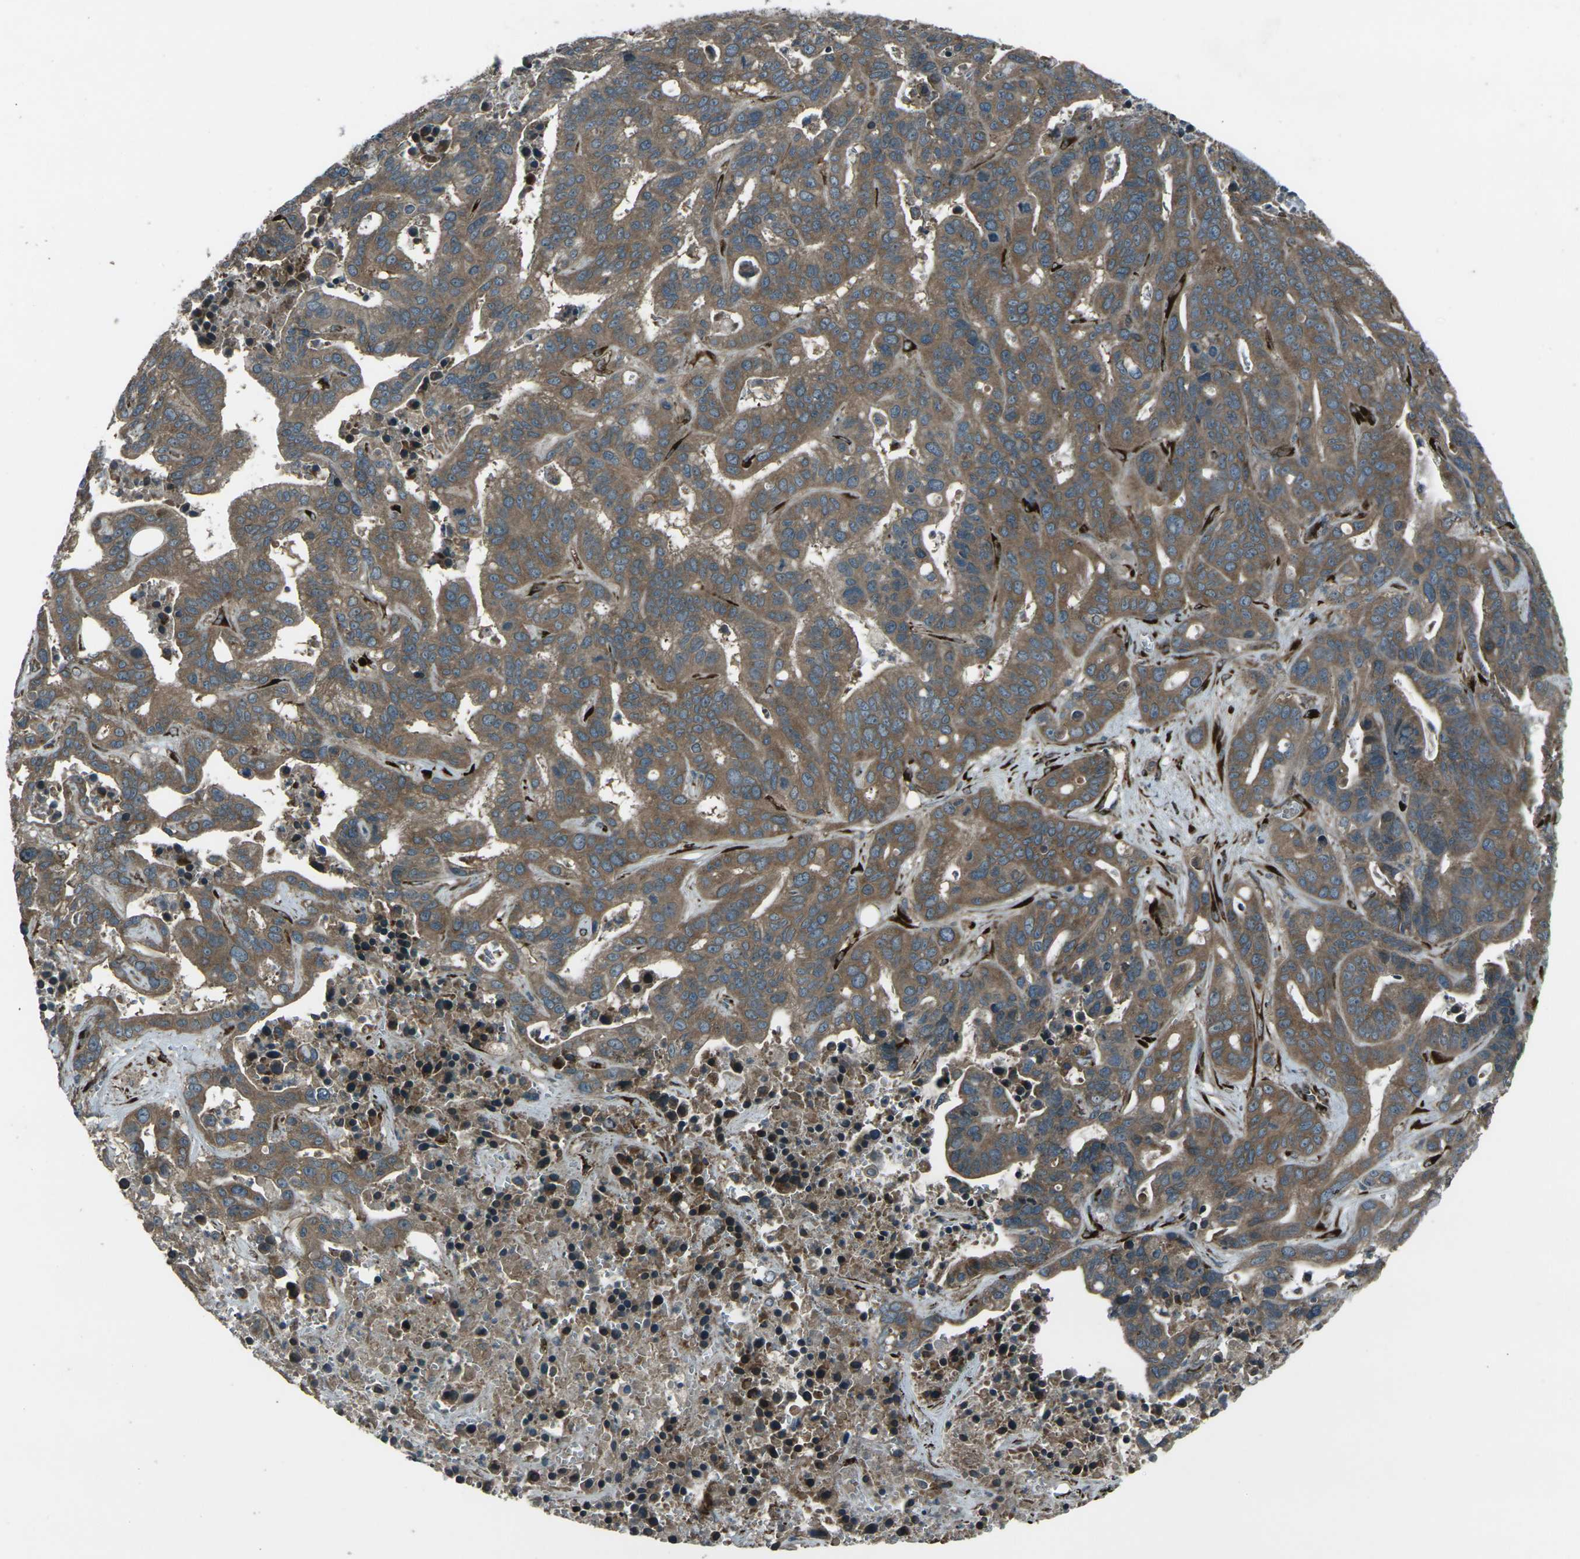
{"staining": {"intensity": "moderate", "quantity": ">75%", "location": "cytoplasmic/membranous"}, "tissue": "liver cancer", "cell_type": "Tumor cells", "image_type": "cancer", "snomed": [{"axis": "morphology", "description": "Cholangiocarcinoma"}, {"axis": "topography", "description": "Liver"}], "caption": "Immunohistochemical staining of liver cholangiocarcinoma shows moderate cytoplasmic/membranous protein staining in approximately >75% of tumor cells. The staining was performed using DAB (3,3'-diaminobenzidine), with brown indicating positive protein expression. Nuclei are stained blue with hematoxylin.", "gene": "LSMEM1", "patient": {"sex": "female", "age": 65}}